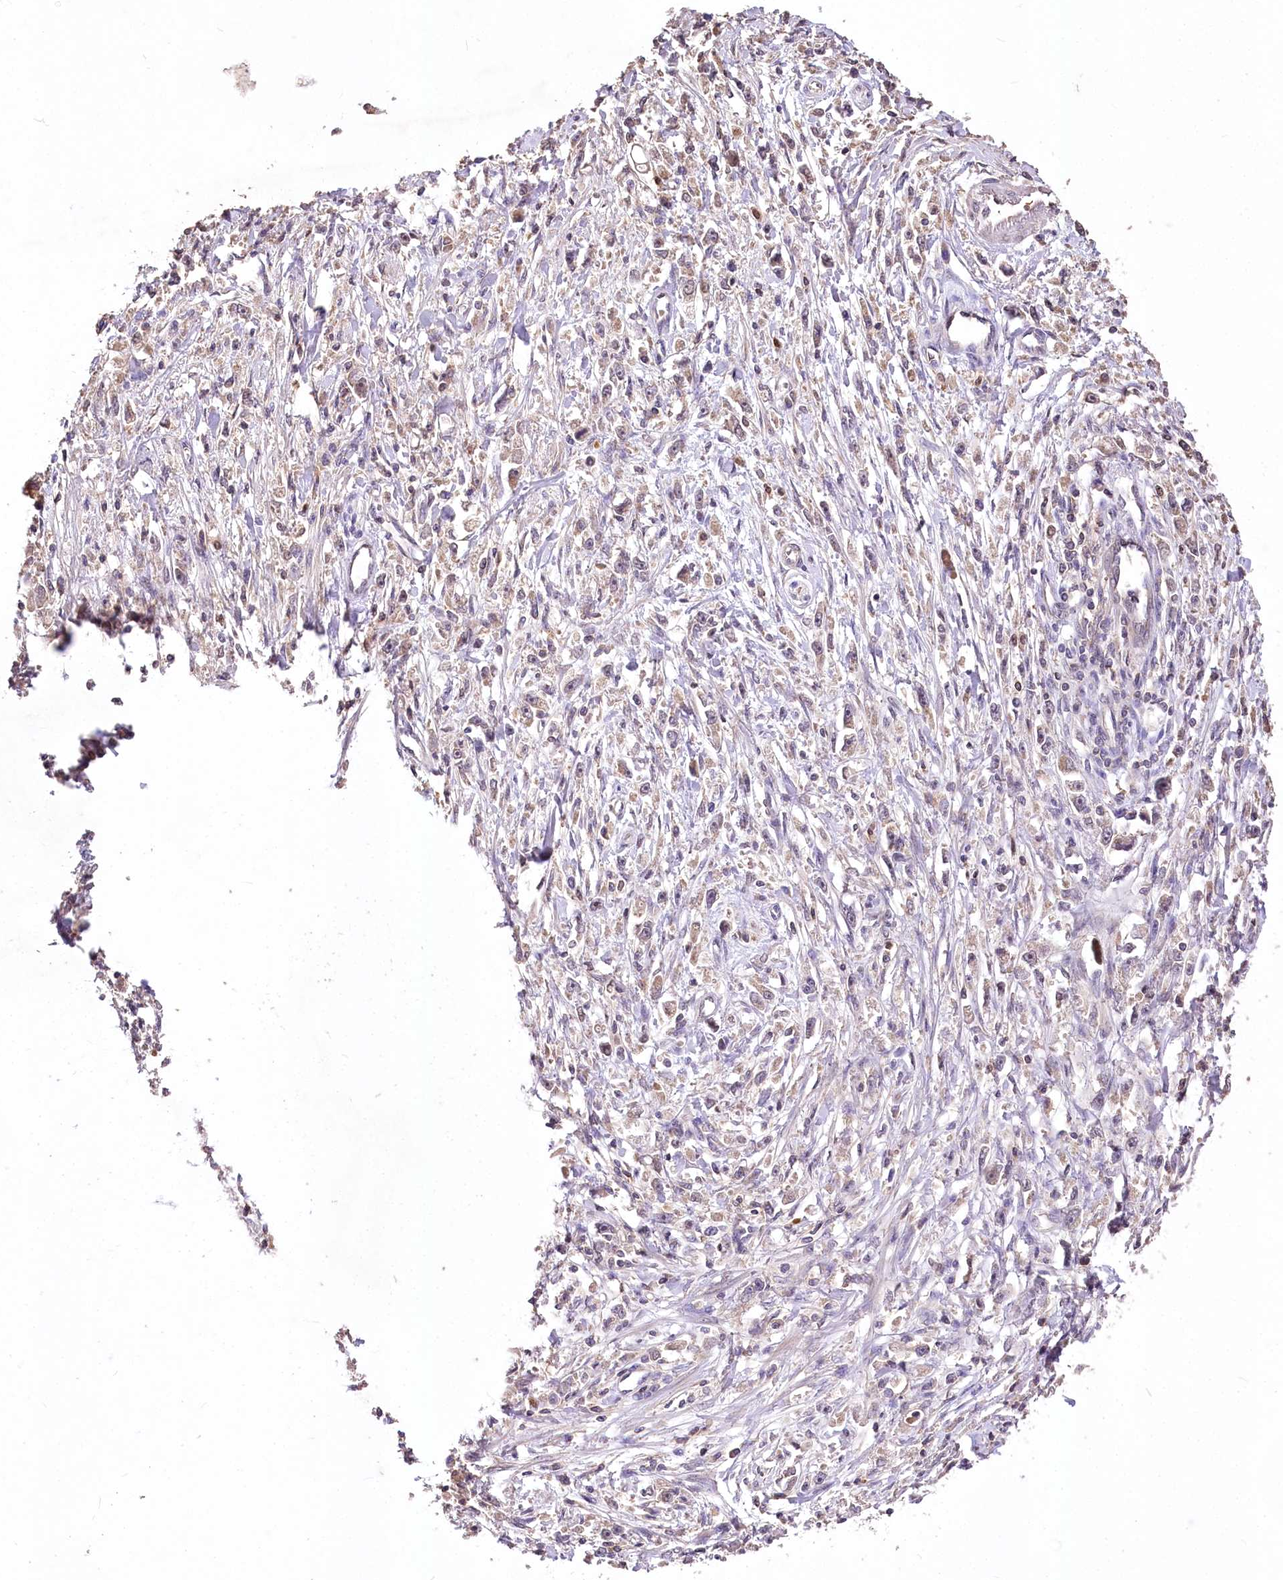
{"staining": {"intensity": "weak", "quantity": "25%-75%", "location": "cytoplasmic/membranous,nuclear"}, "tissue": "stomach cancer", "cell_type": "Tumor cells", "image_type": "cancer", "snomed": [{"axis": "morphology", "description": "Adenocarcinoma, NOS"}, {"axis": "topography", "description": "Stomach"}], "caption": "Approximately 25%-75% of tumor cells in human adenocarcinoma (stomach) demonstrate weak cytoplasmic/membranous and nuclear protein expression as visualized by brown immunohistochemical staining.", "gene": "SERGEF", "patient": {"sex": "female", "age": 59}}